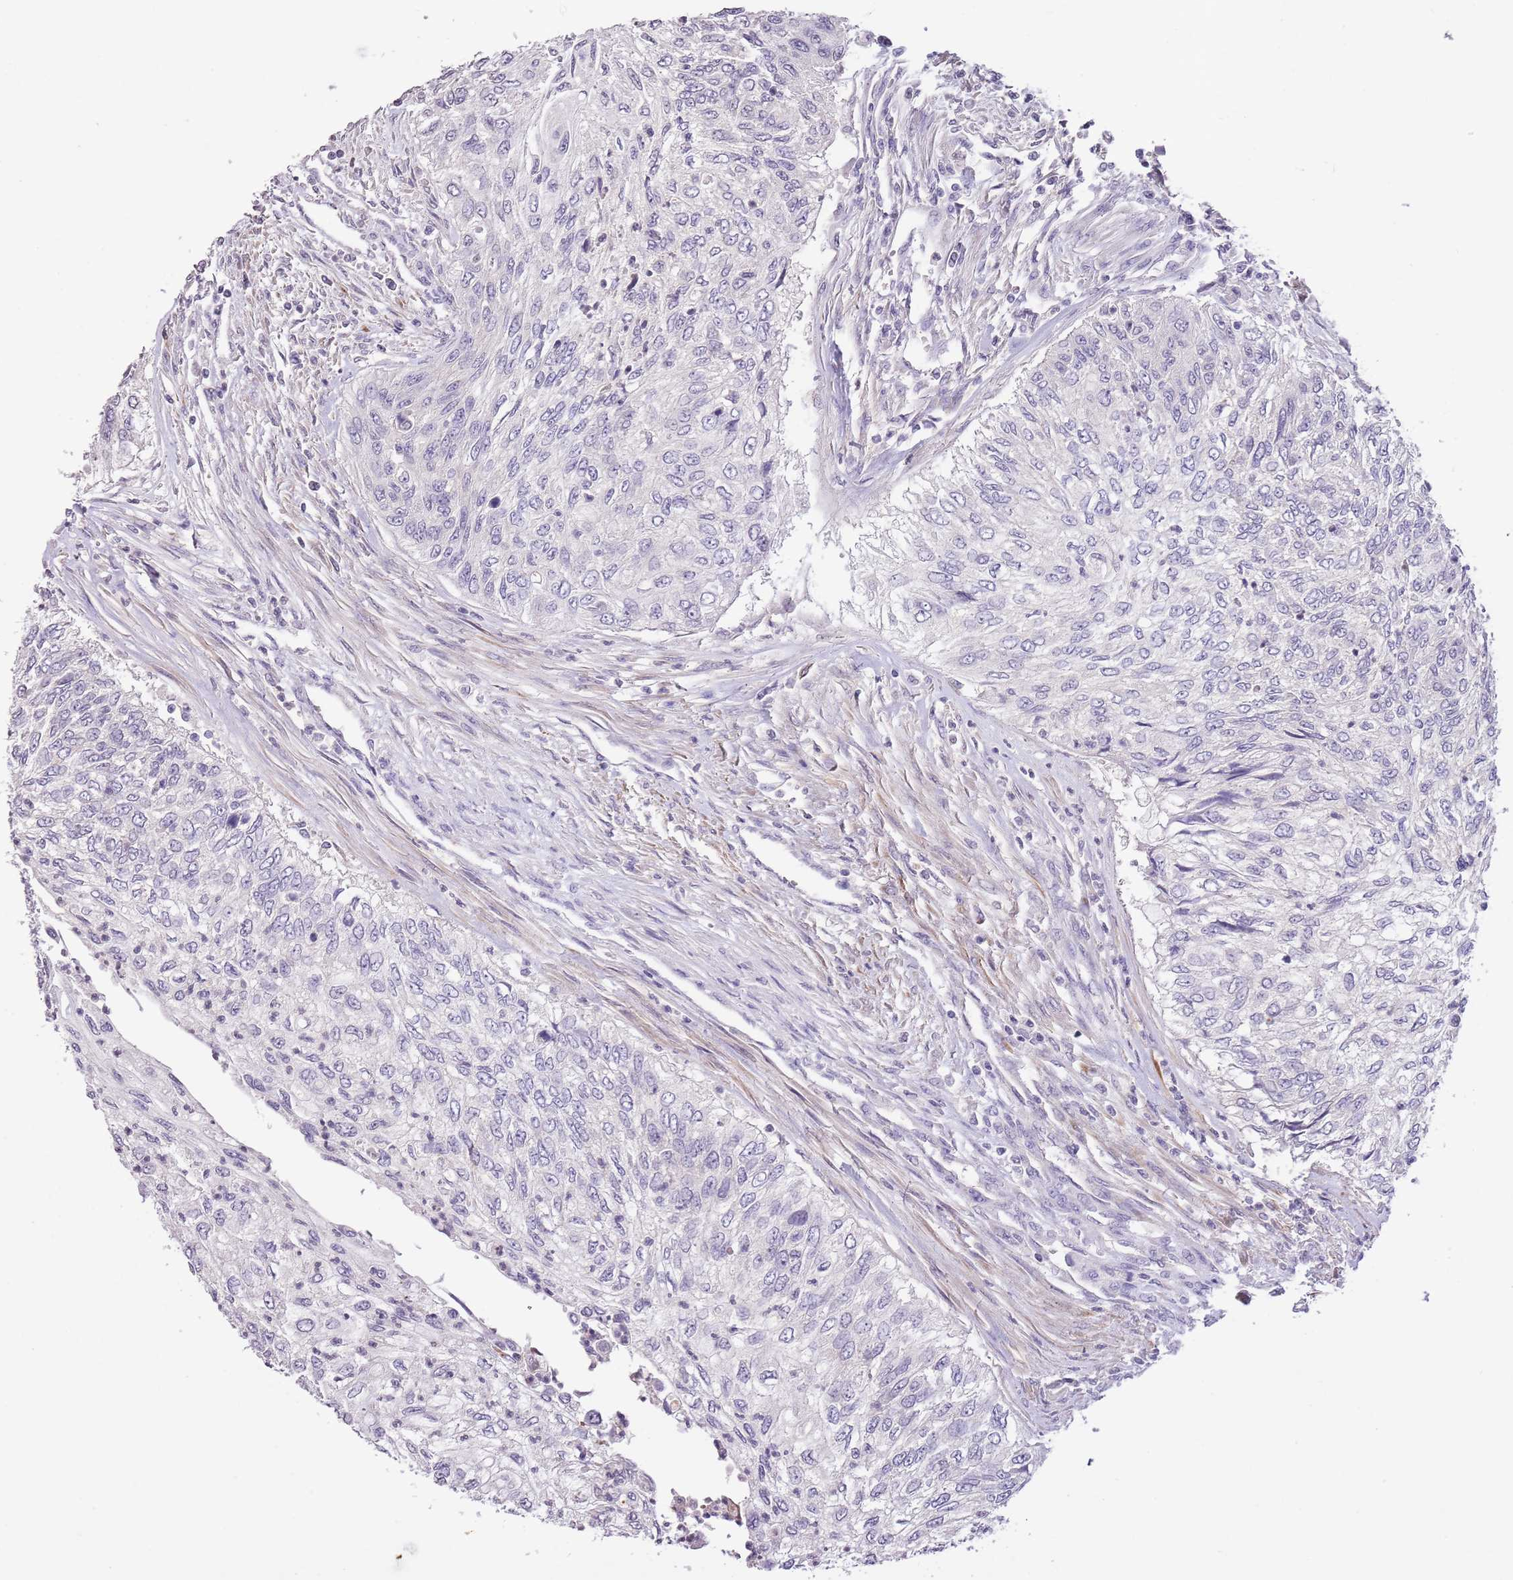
{"staining": {"intensity": "negative", "quantity": "none", "location": "none"}, "tissue": "urothelial cancer", "cell_type": "Tumor cells", "image_type": "cancer", "snomed": [{"axis": "morphology", "description": "Urothelial carcinoma, High grade"}, {"axis": "topography", "description": "Urinary bladder"}], "caption": "Protein analysis of urothelial cancer reveals no significant positivity in tumor cells.", "gene": "ZNF658", "patient": {"sex": "female", "age": 60}}